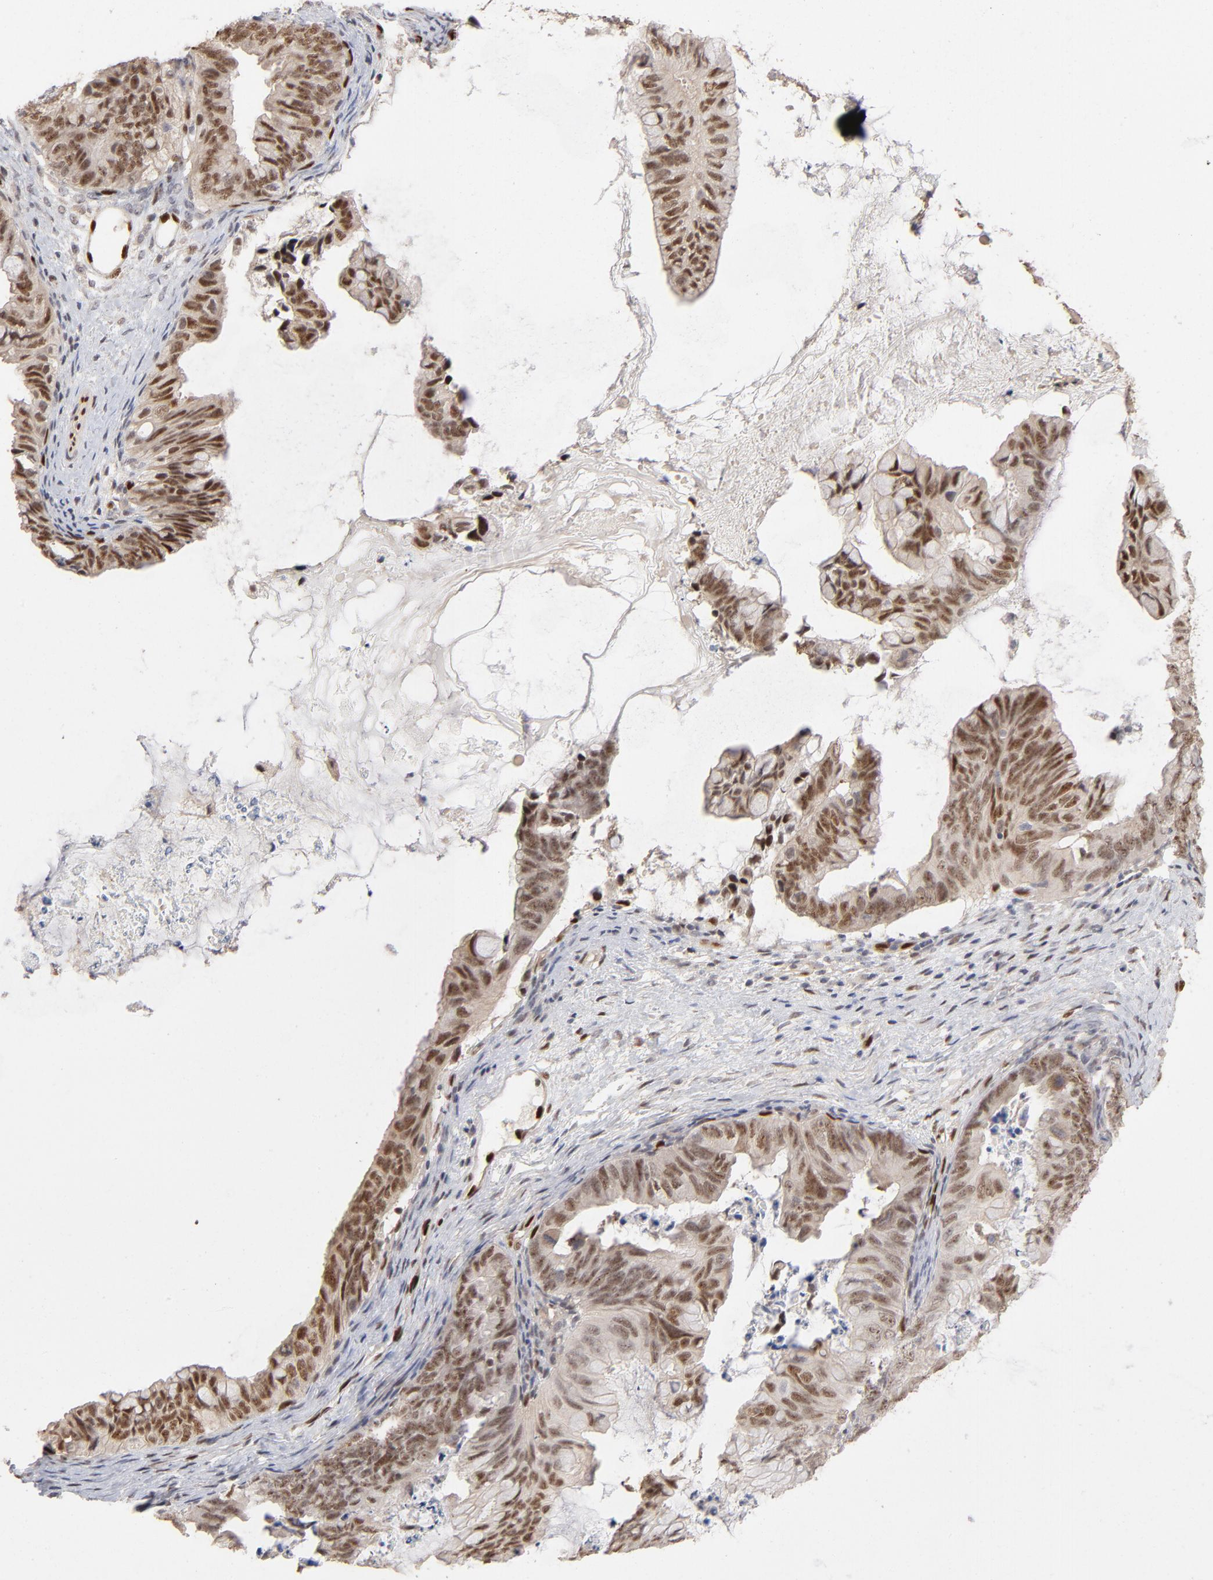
{"staining": {"intensity": "moderate", "quantity": ">75%", "location": "nuclear"}, "tissue": "ovarian cancer", "cell_type": "Tumor cells", "image_type": "cancer", "snomed": [{"axis": "morphology", "description": "Cystadenocarcinoma, mucinous, NOS"}, {"axis": "topography", "description": "Ovary"}], "caption": "Immunohistochemistry (IHC) photomicrograph of ovarian cancer stained for a protein (brown), which exhibits medium levels of moderate nuclear staining in about >75% of tumor cells.", "gene": "NFIB", "patient": {"sex": "female", "age": 36}}